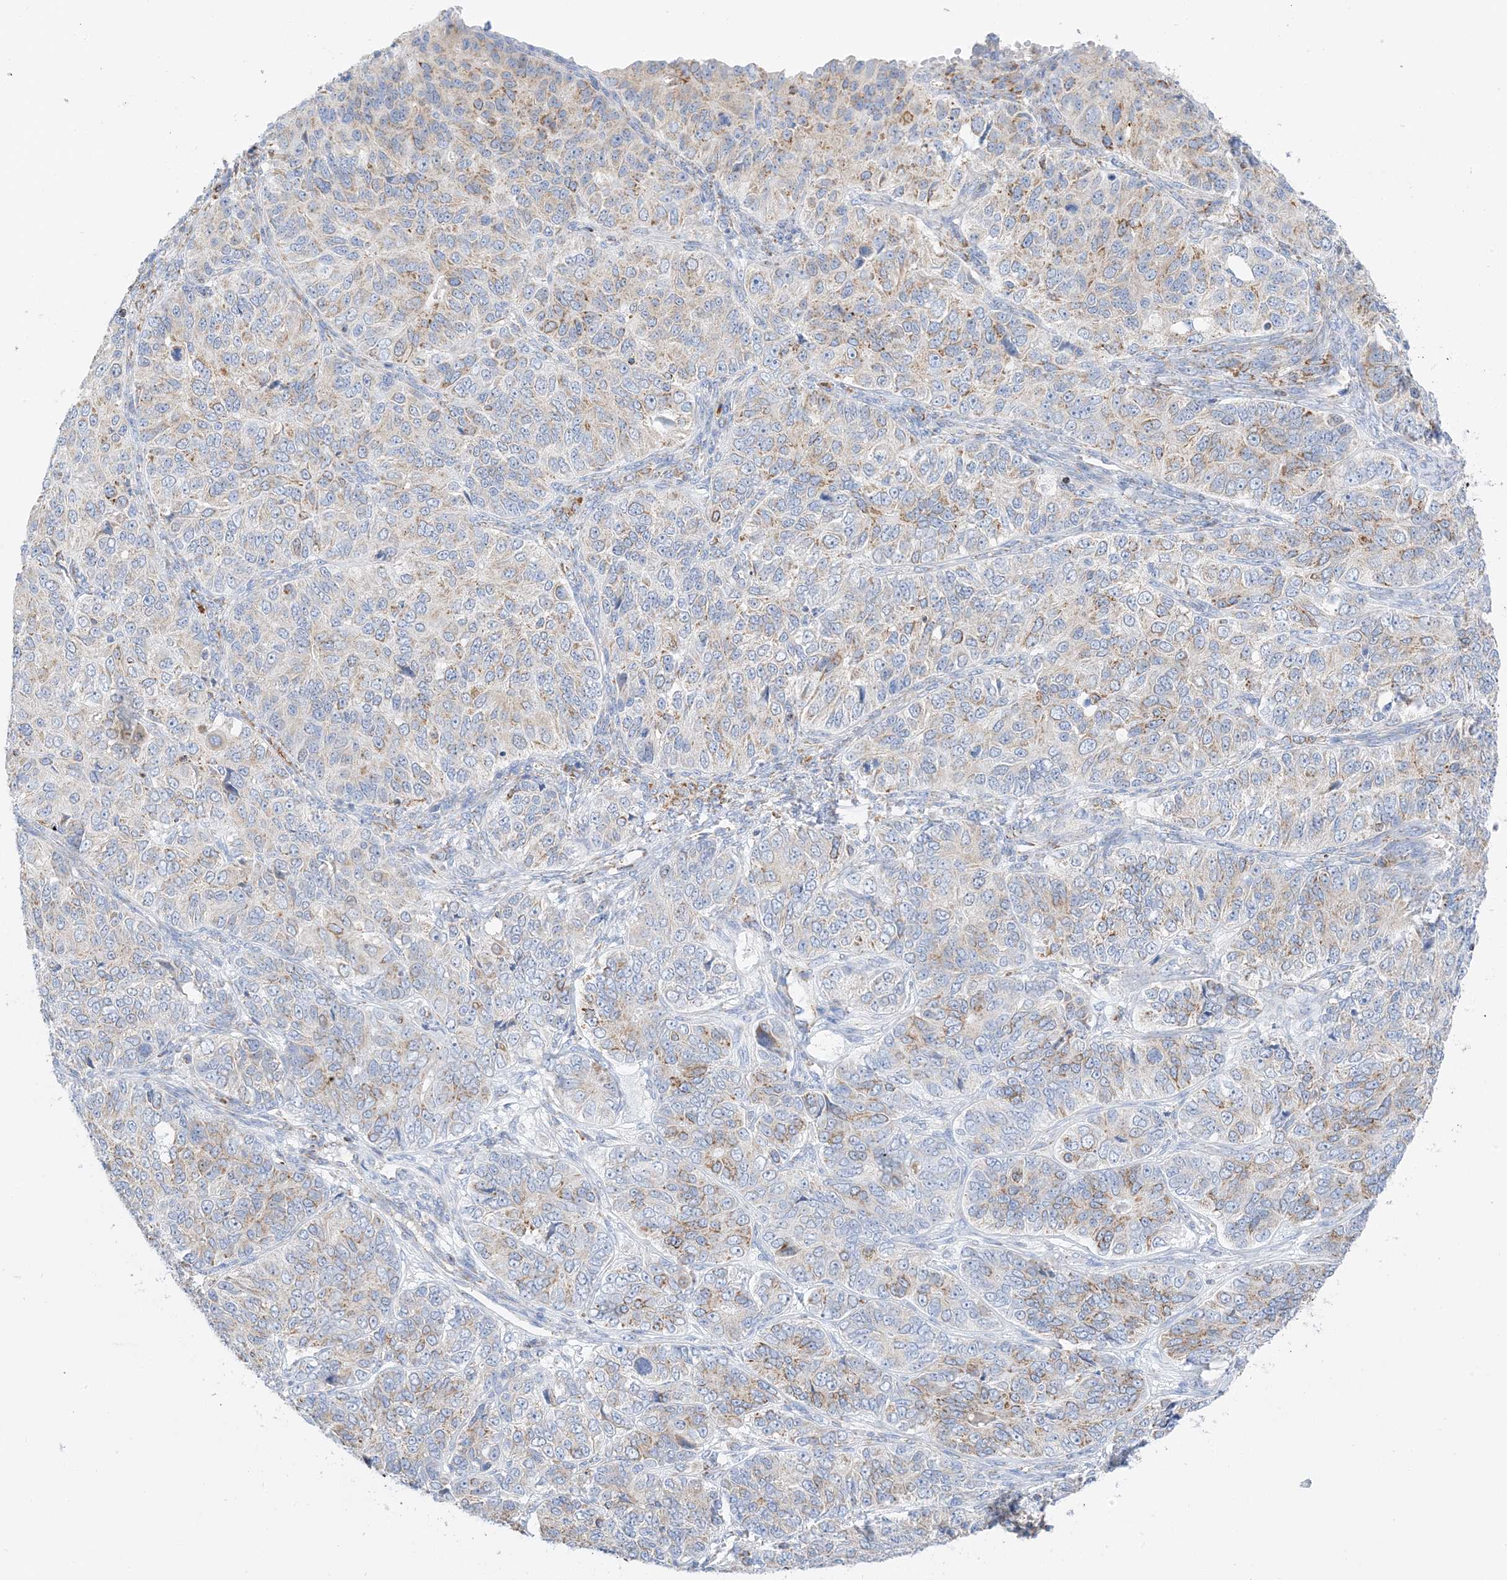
{"staining": {"intensity": "moderate", "quantity": "<25%", "location": "cytoplasmic/membranous"}, "tissue": "ovarian cancer", "cell_type": "Tumor cells", "image_type": "cancer", "snomed": [{"axis": "morphology", "description": "Carcinoma, endometroid"}, {"axis": "topography", "description": "Ovary"}], "caption": "High-power microscopy captured an immunohistochemistry histopathology image of ovarian endometroid carcinoma, revealing moderate cytoplasmic/membranous expression in approximately <25% of tumor cells.", "gene": "CAPN13", "patient": {"sex": "female", "age": 51}}